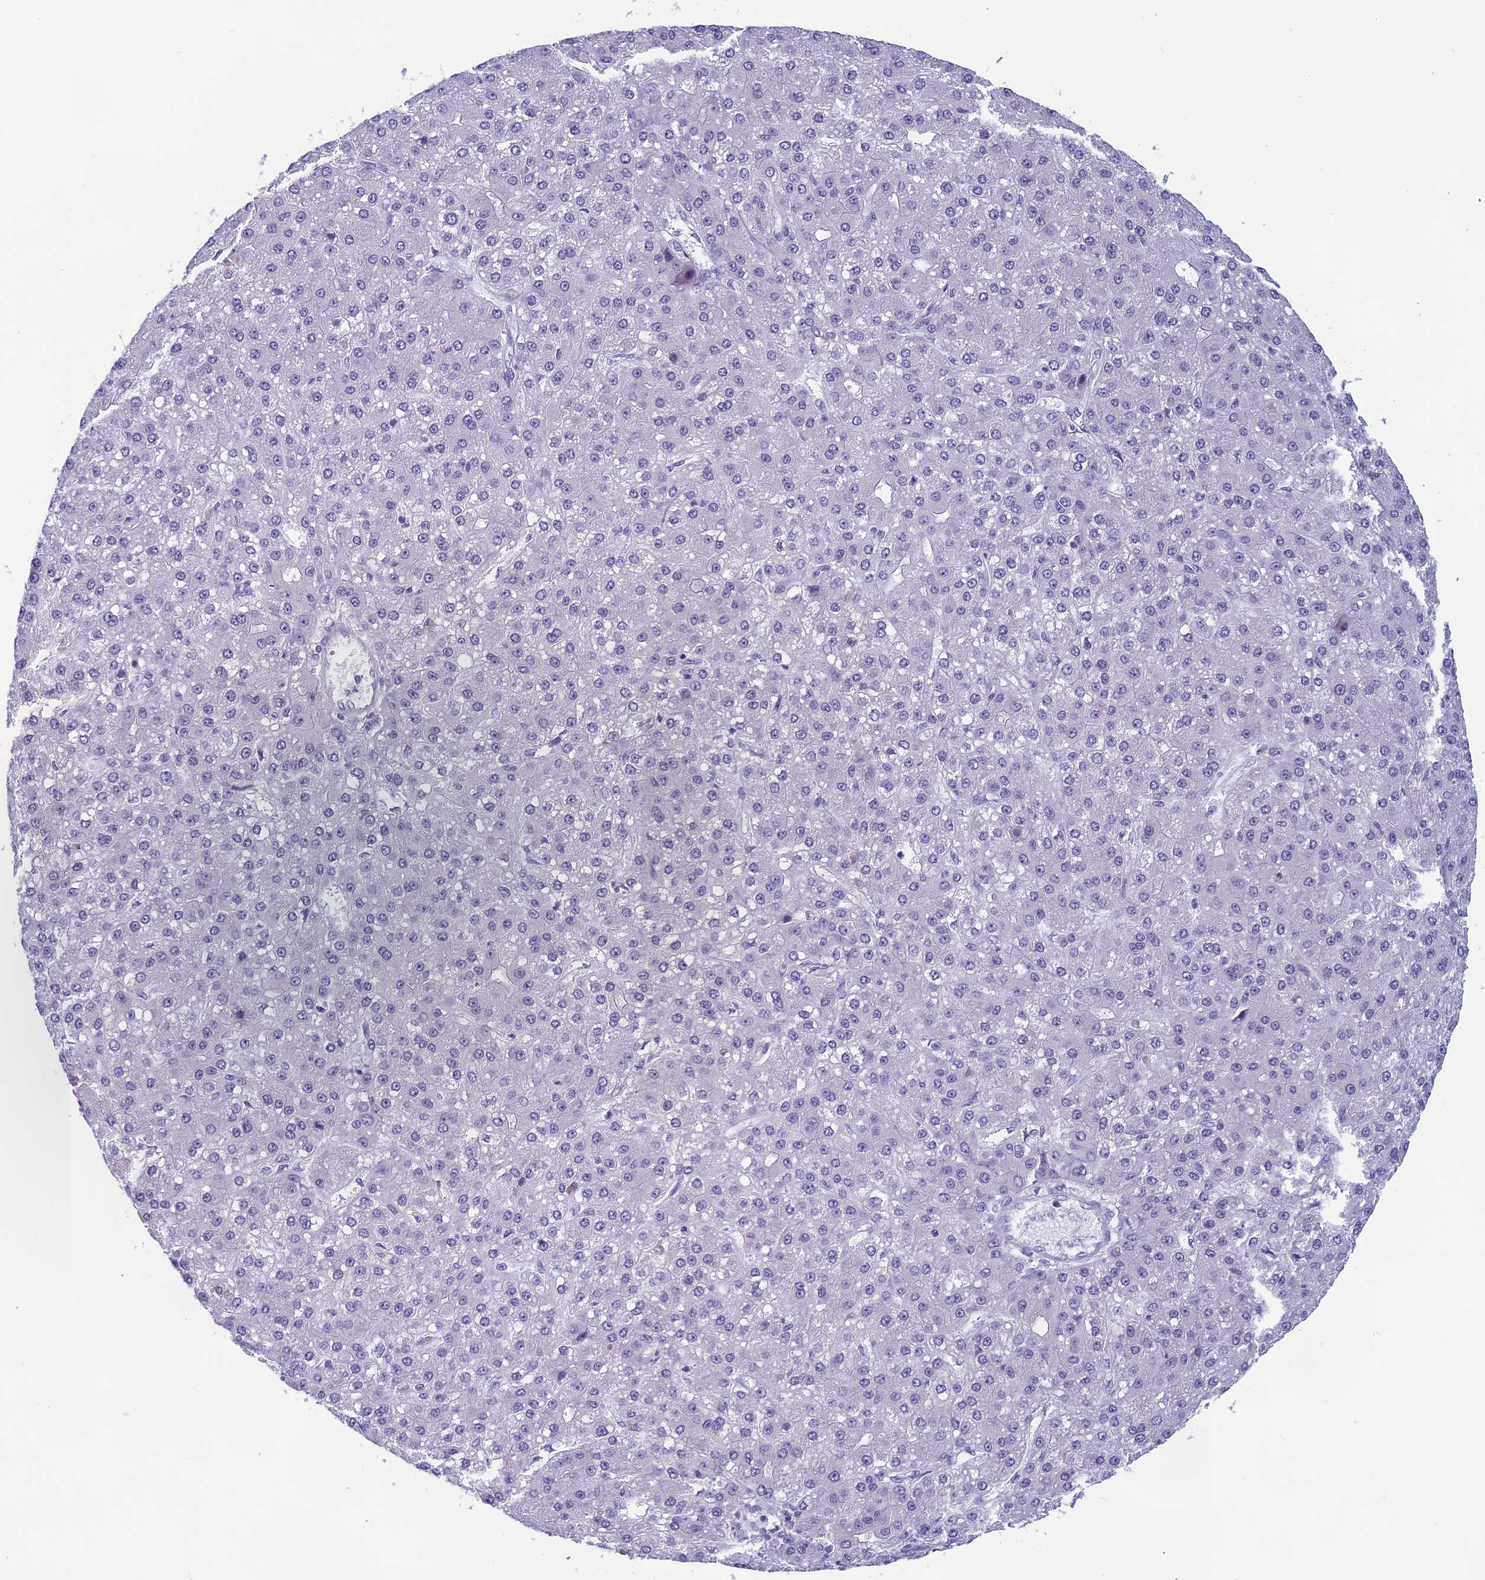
{"staining": {"intensity": "negative", "quantity": "none", "location": "none"}, "tissue": "liver cancer", "cell_type": "Tumor cells", "image_type": "cancer", "snomed": [{"axis": "morphology", "description": "Carcinoma, Hepatocellular, NOS"}, {"axis": "topography", "description": "Liver"}], "caption": "This image is of liver cancer stained with IHC to label a protein in brown with the nuclei are counter-stained blue. There is no expression in tumor cells.", "gene": "ARHGEF37", "patient": {"sex": "male", "age": 67}}